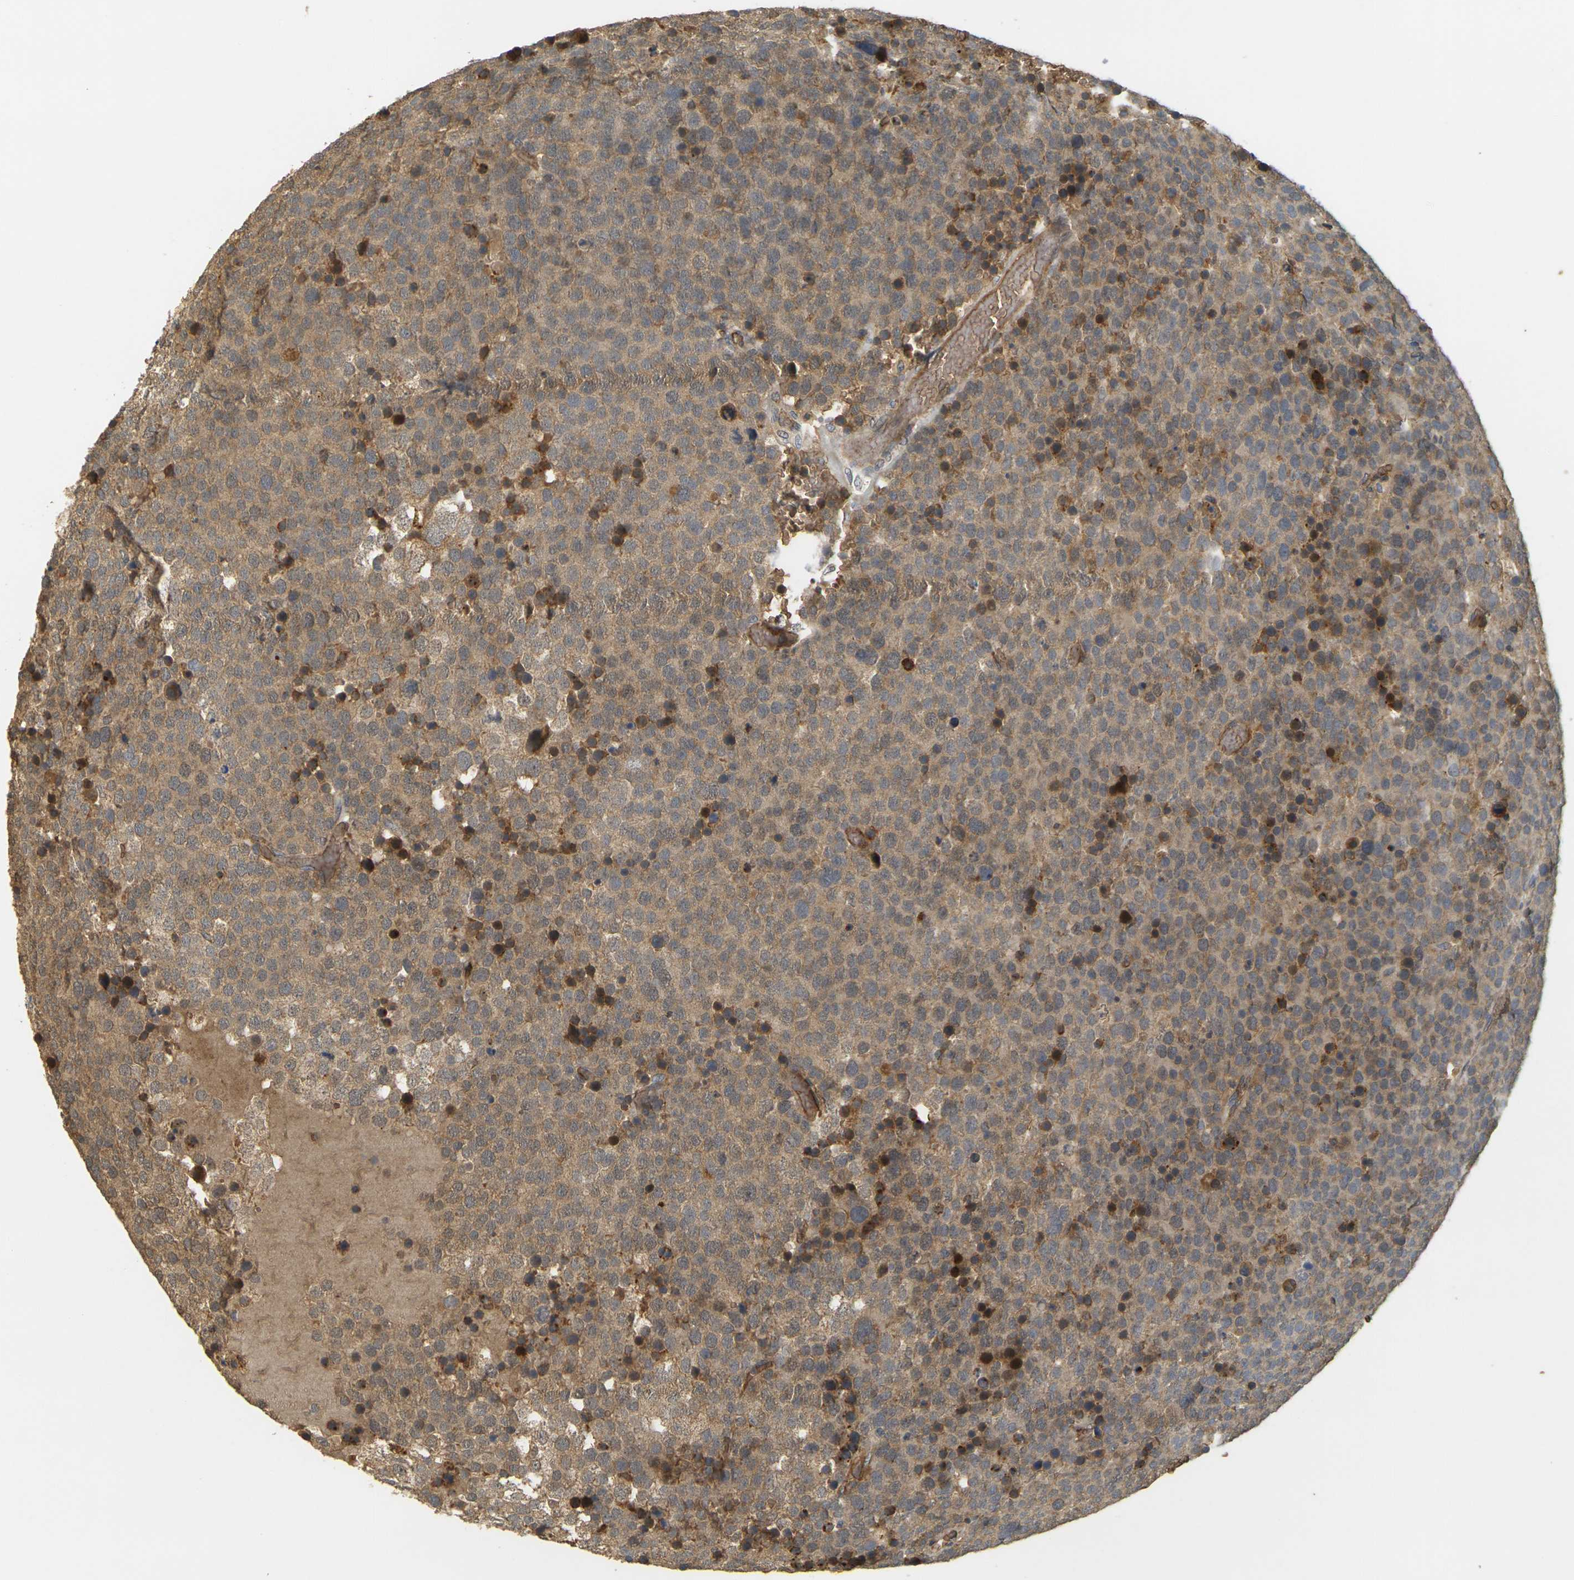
{"staining": {"intensity": "weak", "quantity": ">75%", "location": "cytoplasmic/membranous"}, "tissue": "testis cancer", "cell_type": "Tumor cells", "image_type": "cancer", "snomed": [{"axis": "morphology", "description": "Seminoma, NOS"}, {"axis": "topography", "description": "Testis"}], "caption": "A brown stain highlights weak cytoplasmic/membranous staining of a protein in human testis cancer (seminoma) tumor cells.", "gene": "MEGF9", "patient": {"sex": "male", "age": 71}}